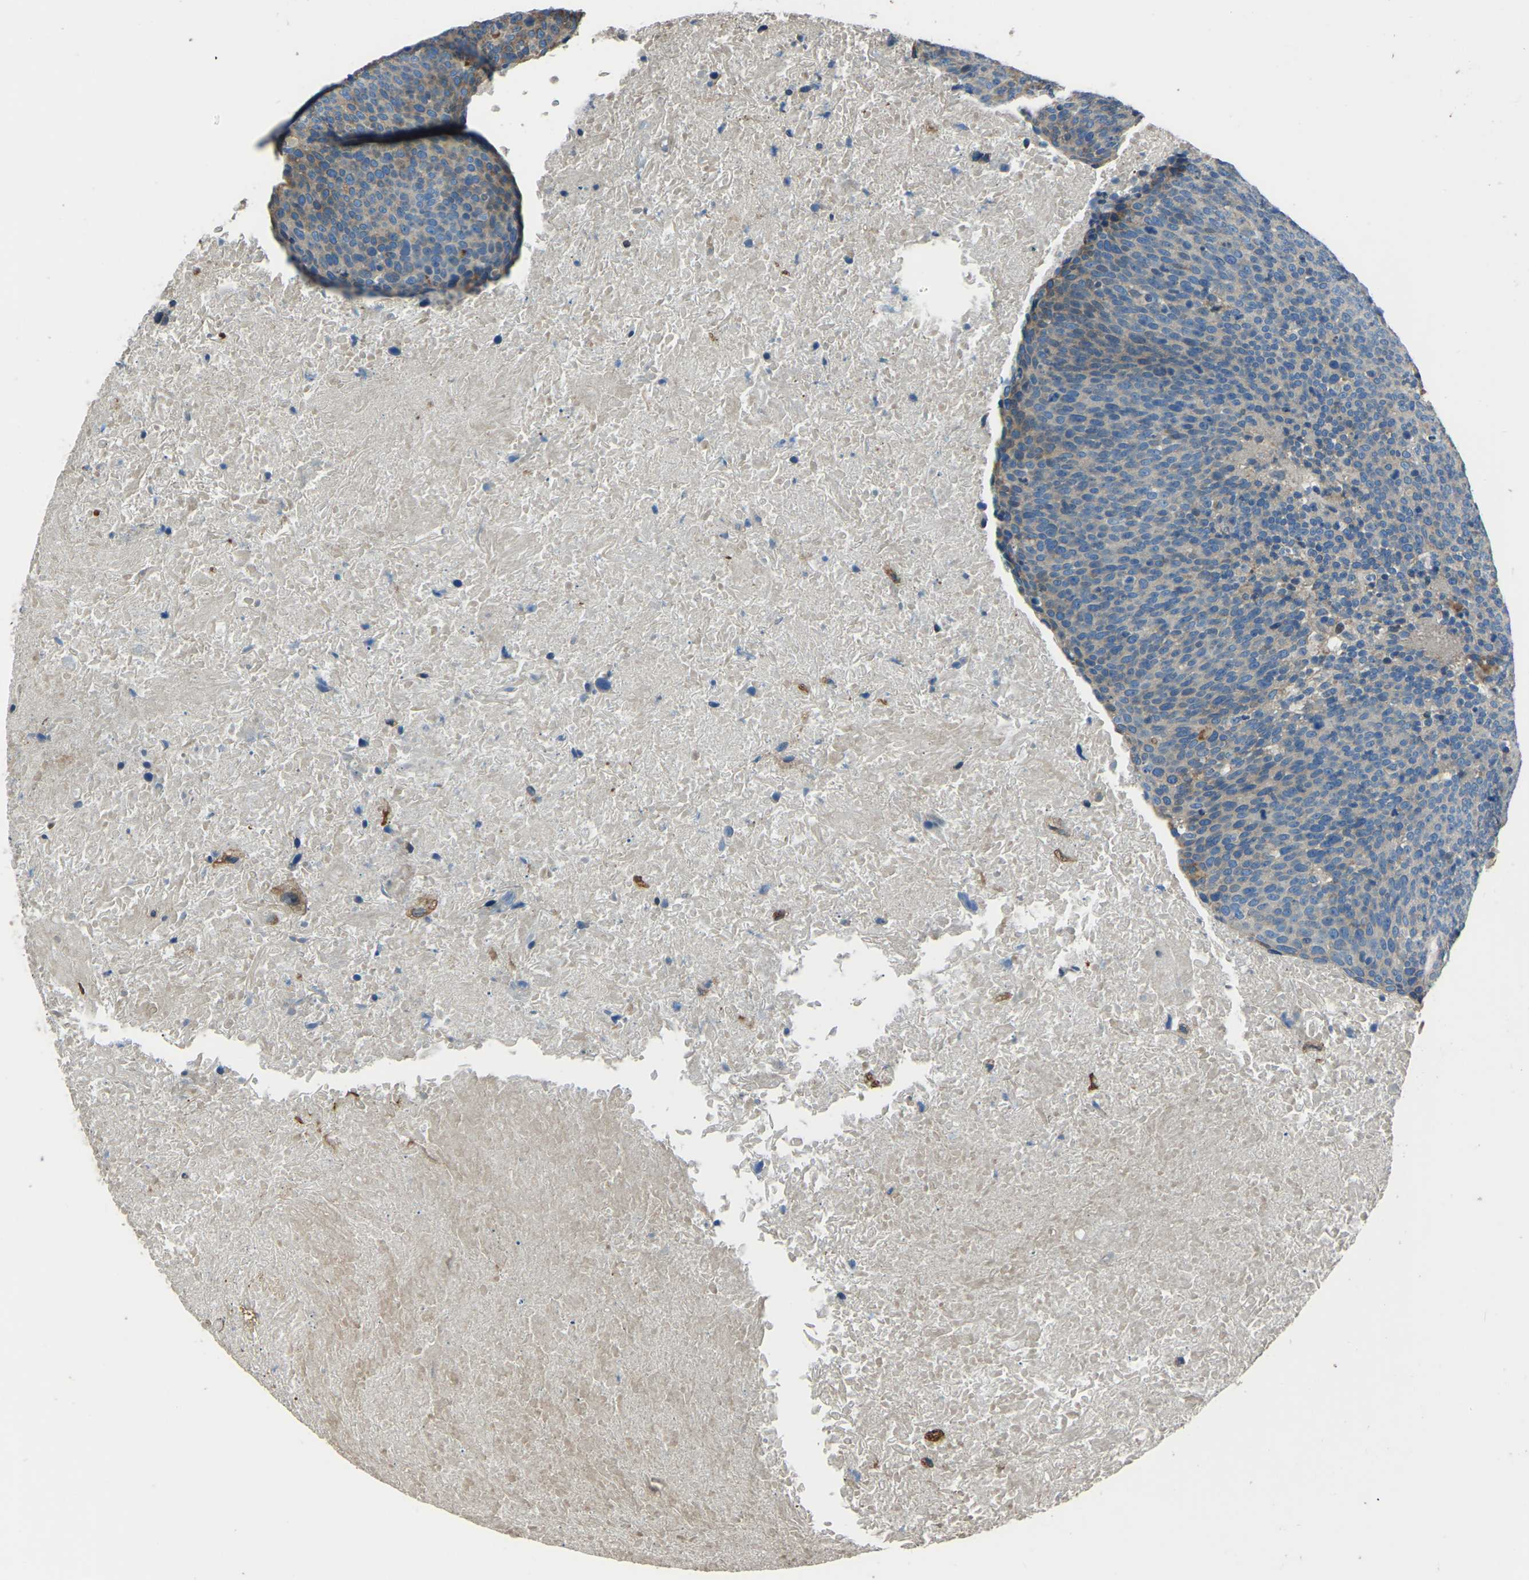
{"staining": {"intensity": "moderate", "quantity": "<25%", "location": "cytoplasmic/membranous"}, "tissue": "head and neck cancer", "cell_type": "Tumor cells", "image_type": "cancer", "snomed": [{"axis": "morphology", "description": "Squamous cell carcinoma, NOS"}, {"axis": "morphology", "description": "Squamous cell carcinoma, metastatic, NOS"}, {"axis": "topography", "description": "Lymph node"}, {"axis": "topography", "description": "Head-Neck"}], "caption": "Tumor cells exhibit moderate cytoplasmic/membranous staining in approximately <25% of cells in head and neck cancer.", "gene": "COL3A1", "patient": {"sex": "male", "age": 62}}